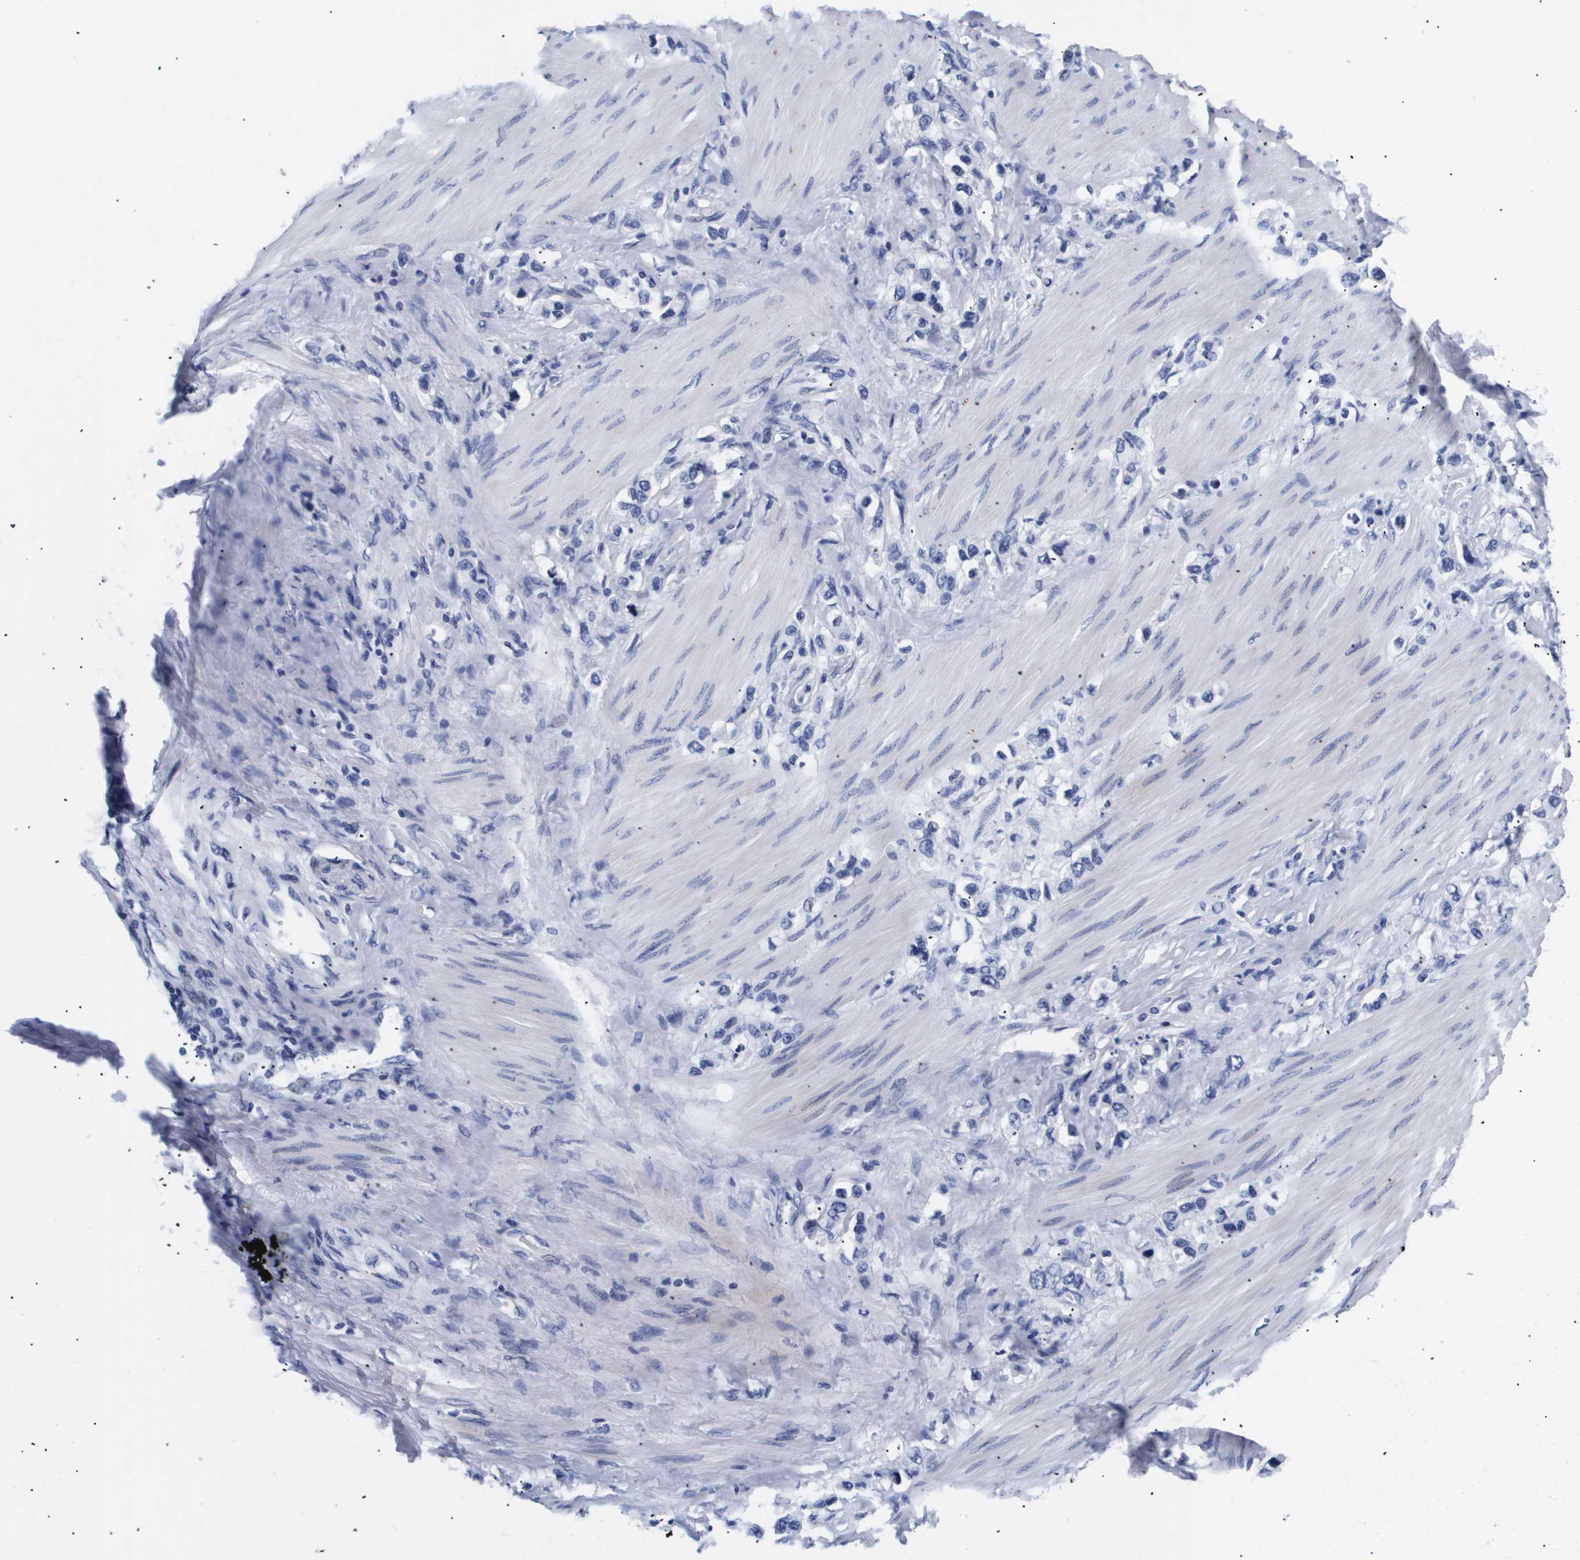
{"staining": {"intensity": "negative", "quantity": "none", "location": "none"}, "tissue": "stomach cancer", "cell_type": "Tumor cells", "image_type": "cancer", "snomed": [{"axis": "morphology", "description": "Adenocarcinoma, NOS"}, {"axis": "topography", "description": "Stomach"}], "caption": "An image of human stomach adenocarcinoma is negative for staining in tumor cells.", "gene": "ATP6V0A4", "patient": {"sex": "female", "age": 65}}